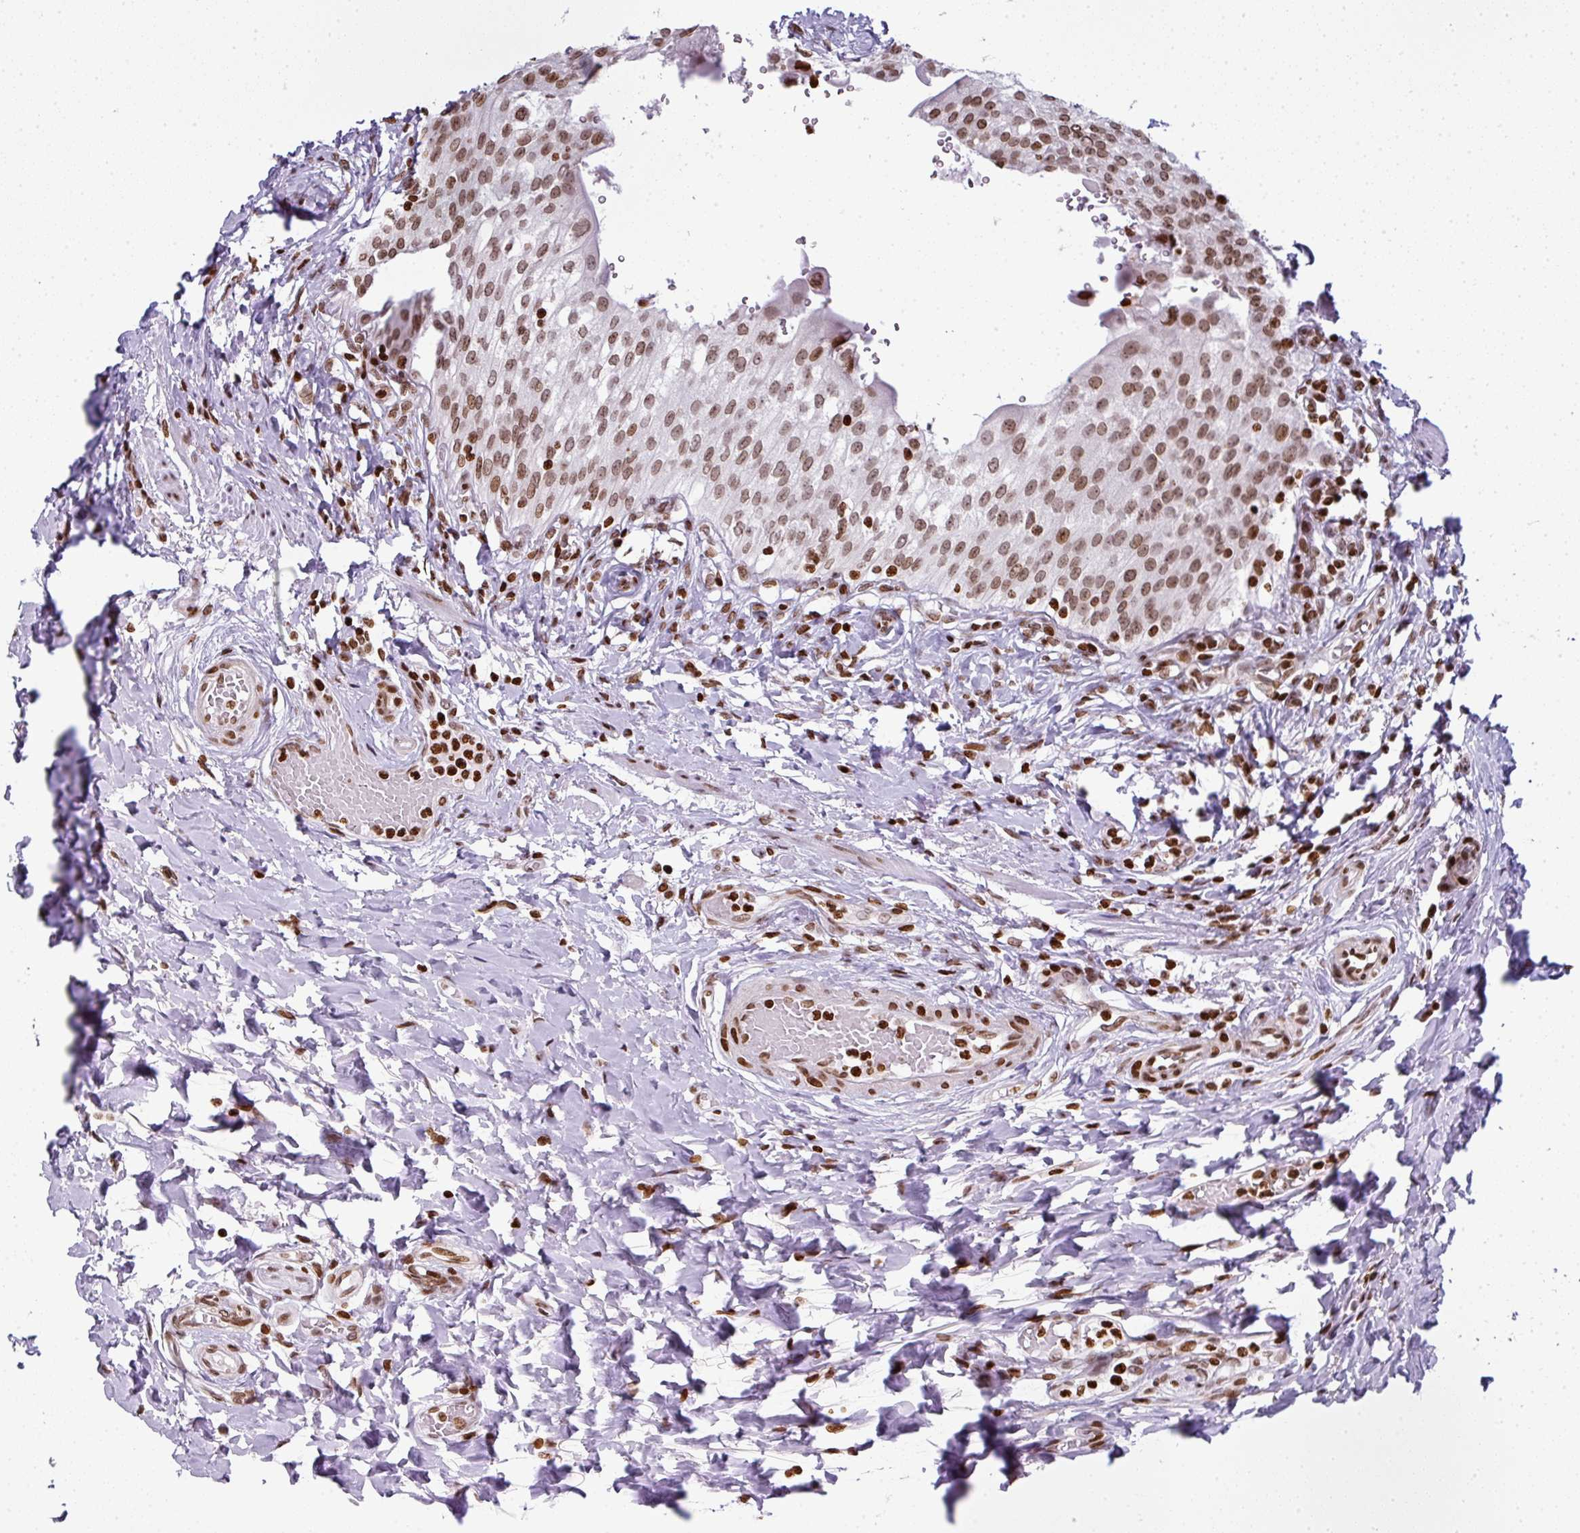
{"staining": {"intensity": "strong", "quantity": "25%-75%", "location": "nuclear"}, "tissue": "urinary bladder", "cell_type": "Urothelial cells", "image_type": "normal", "snomed": [{"axis": "morphology", "description": "Normal tissue, NOS"}, {"axis": "morphology", "description": "Inflammation, NOS"}, {"axis": "topography", "description": "Urinary bladder"}], "caption": "Protein expression analysis of benign human urinary bladder reveals strong nuclear expression in about 25%-75% of urothelial cells.", "gene": "RASL11A", "patient": {"sex": "male", "age": 64}}